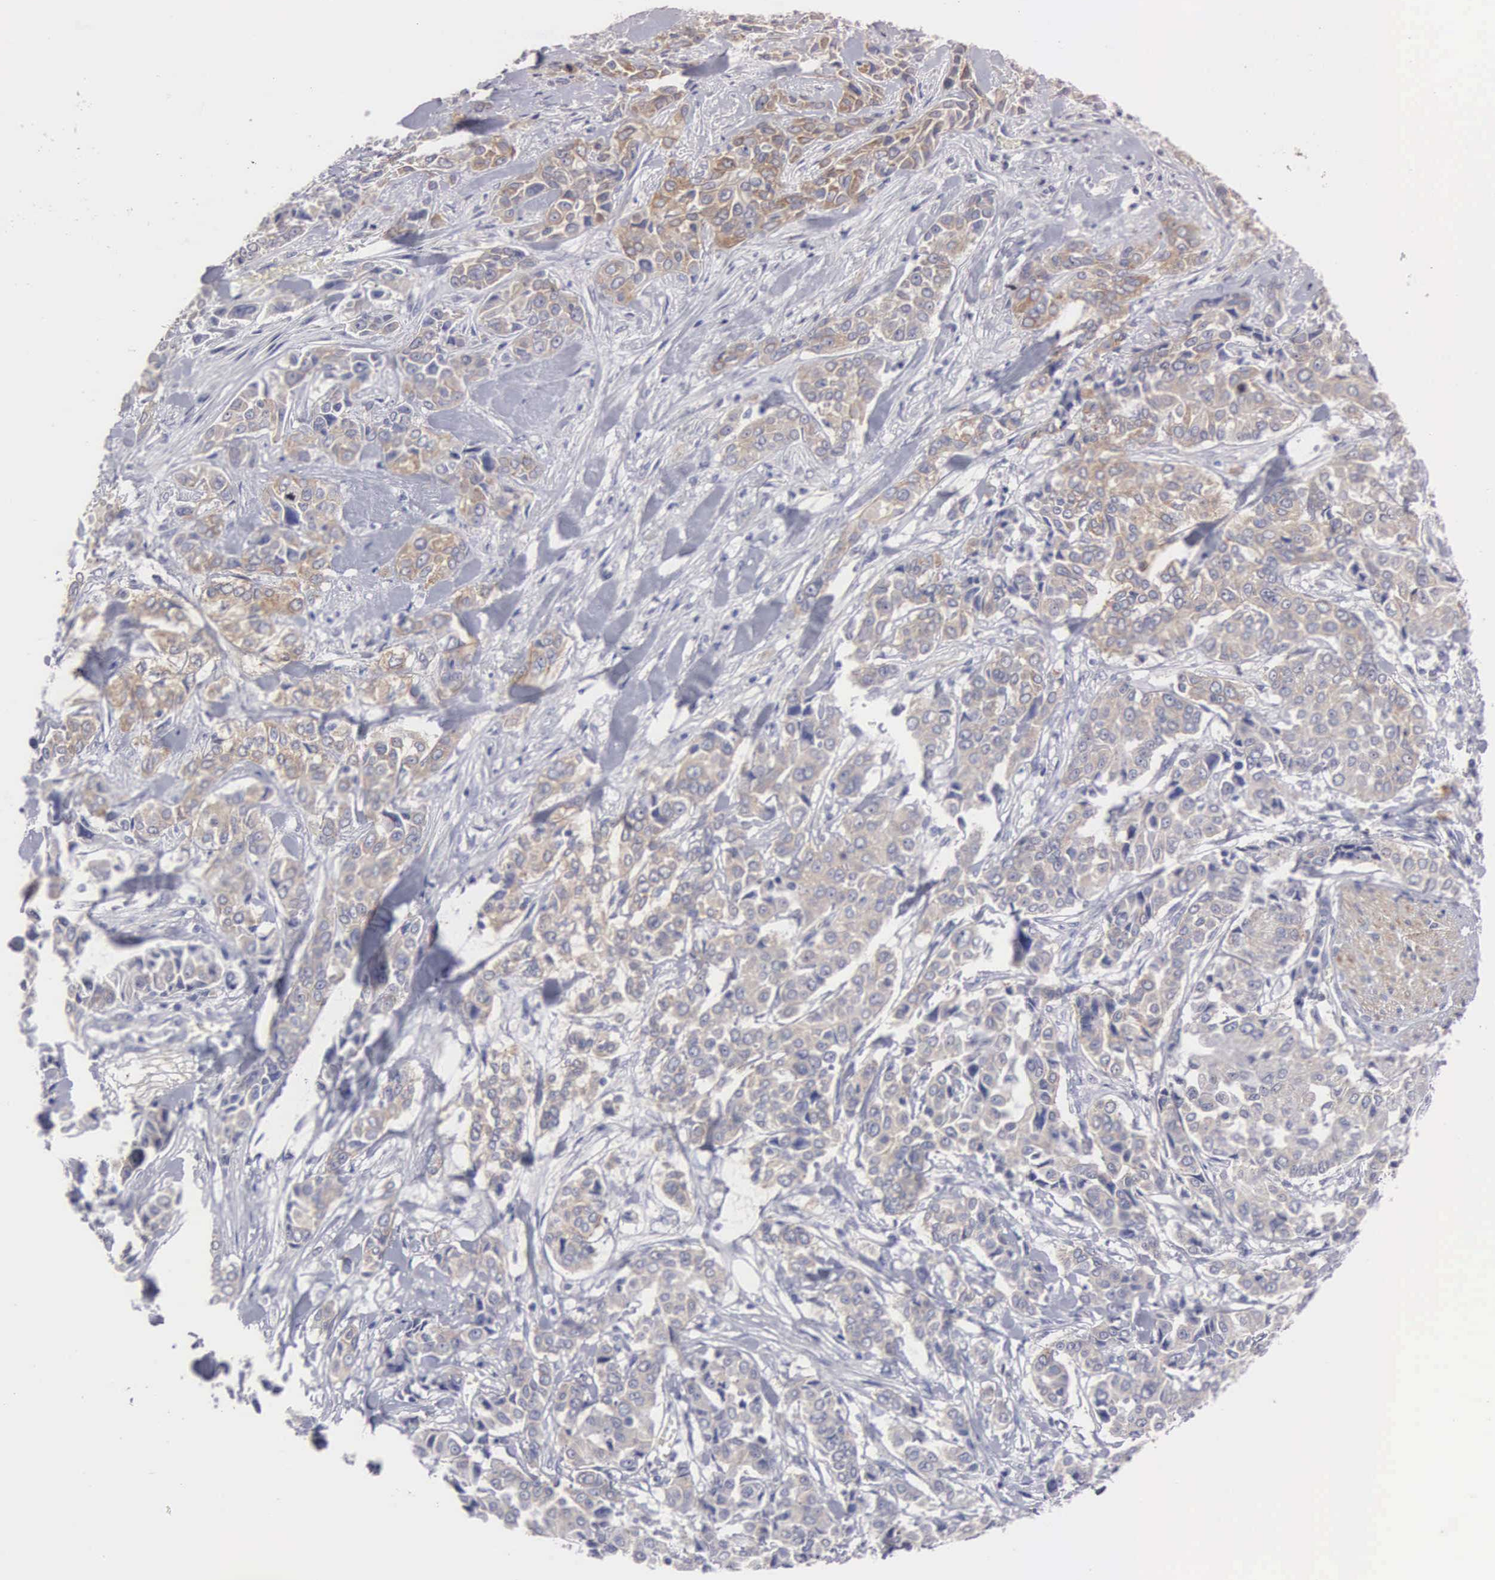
{"staining": {"intensity": "weak", "quantity": ">75%", "location": "cytoplasmic/membranous"}, "tissue": "pancreatic cancer", "cell_type": "Tumor cells", "image_type": "cancer", "snomed": [{"axis": "morphology", "description": "Adenocarcinoma, NOS"}, {"axis": "topography", "description": "Pancreas"}], "caption": "About >75% of tumor cells in adenocarcinoma (pancreatic) display weak cytoplasmic/membranous protein expression as visualized by brown immunohistochemical staining.", "gene": "CEP170B", "patient": {"sex": "female", "age": 52}}